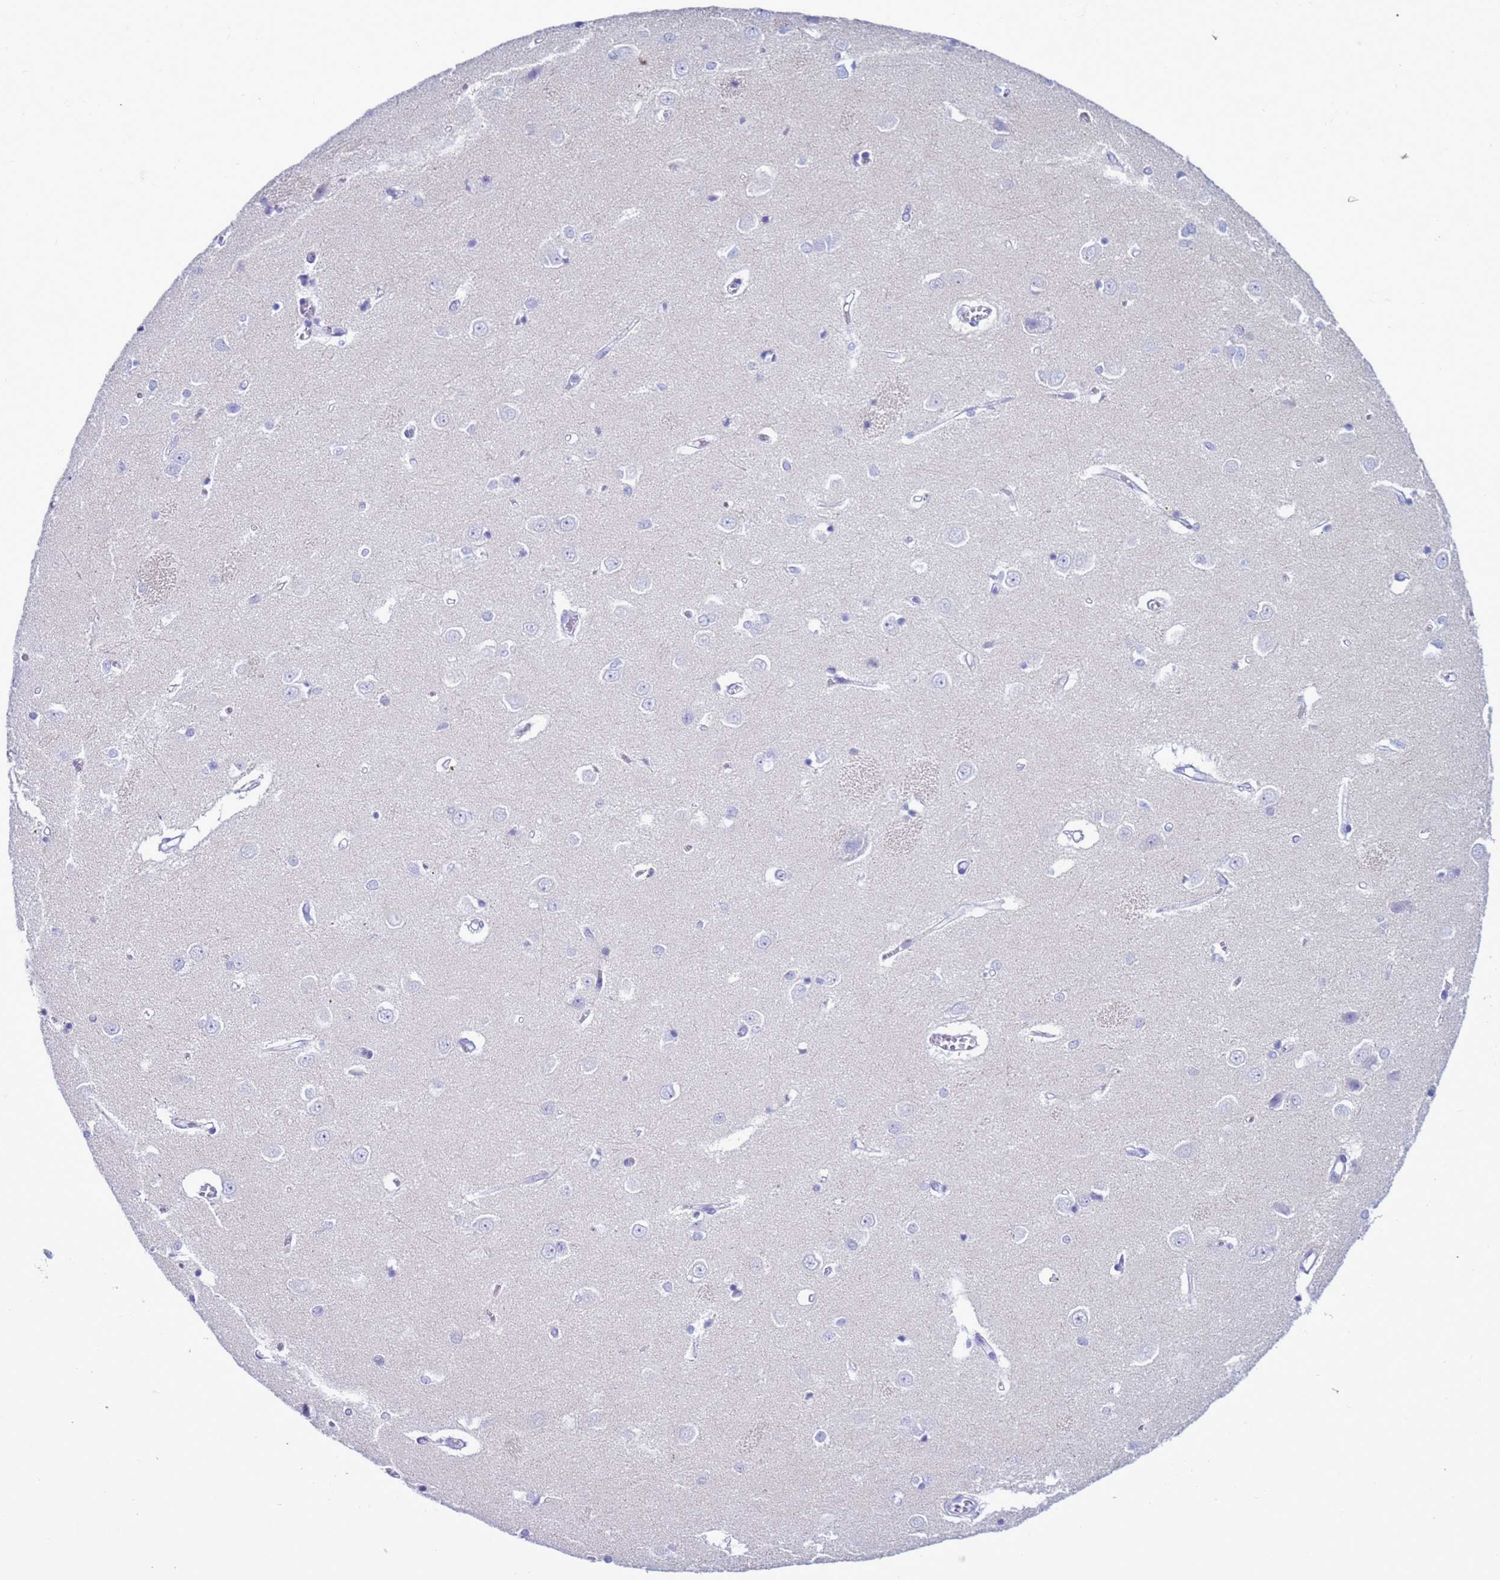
{"staining": {"intensity": "negative", "quantity": "none", "location": "none"}, "tissue": "caudate", "cell_type": "Glial cells", "image_type": "normal", "snomed": [{"axis": "morphology", "description": "Normal tissue, NOS"}, {"axis": "topography", "description": "Lateral ventricle wall"}], "caption": "This is an immunohistochemistry (IHC) micrograph of normal caudate. There is no positivity in glial cells.", "gene": "CST1", "patient": {"sex": "male", "age": 37}}